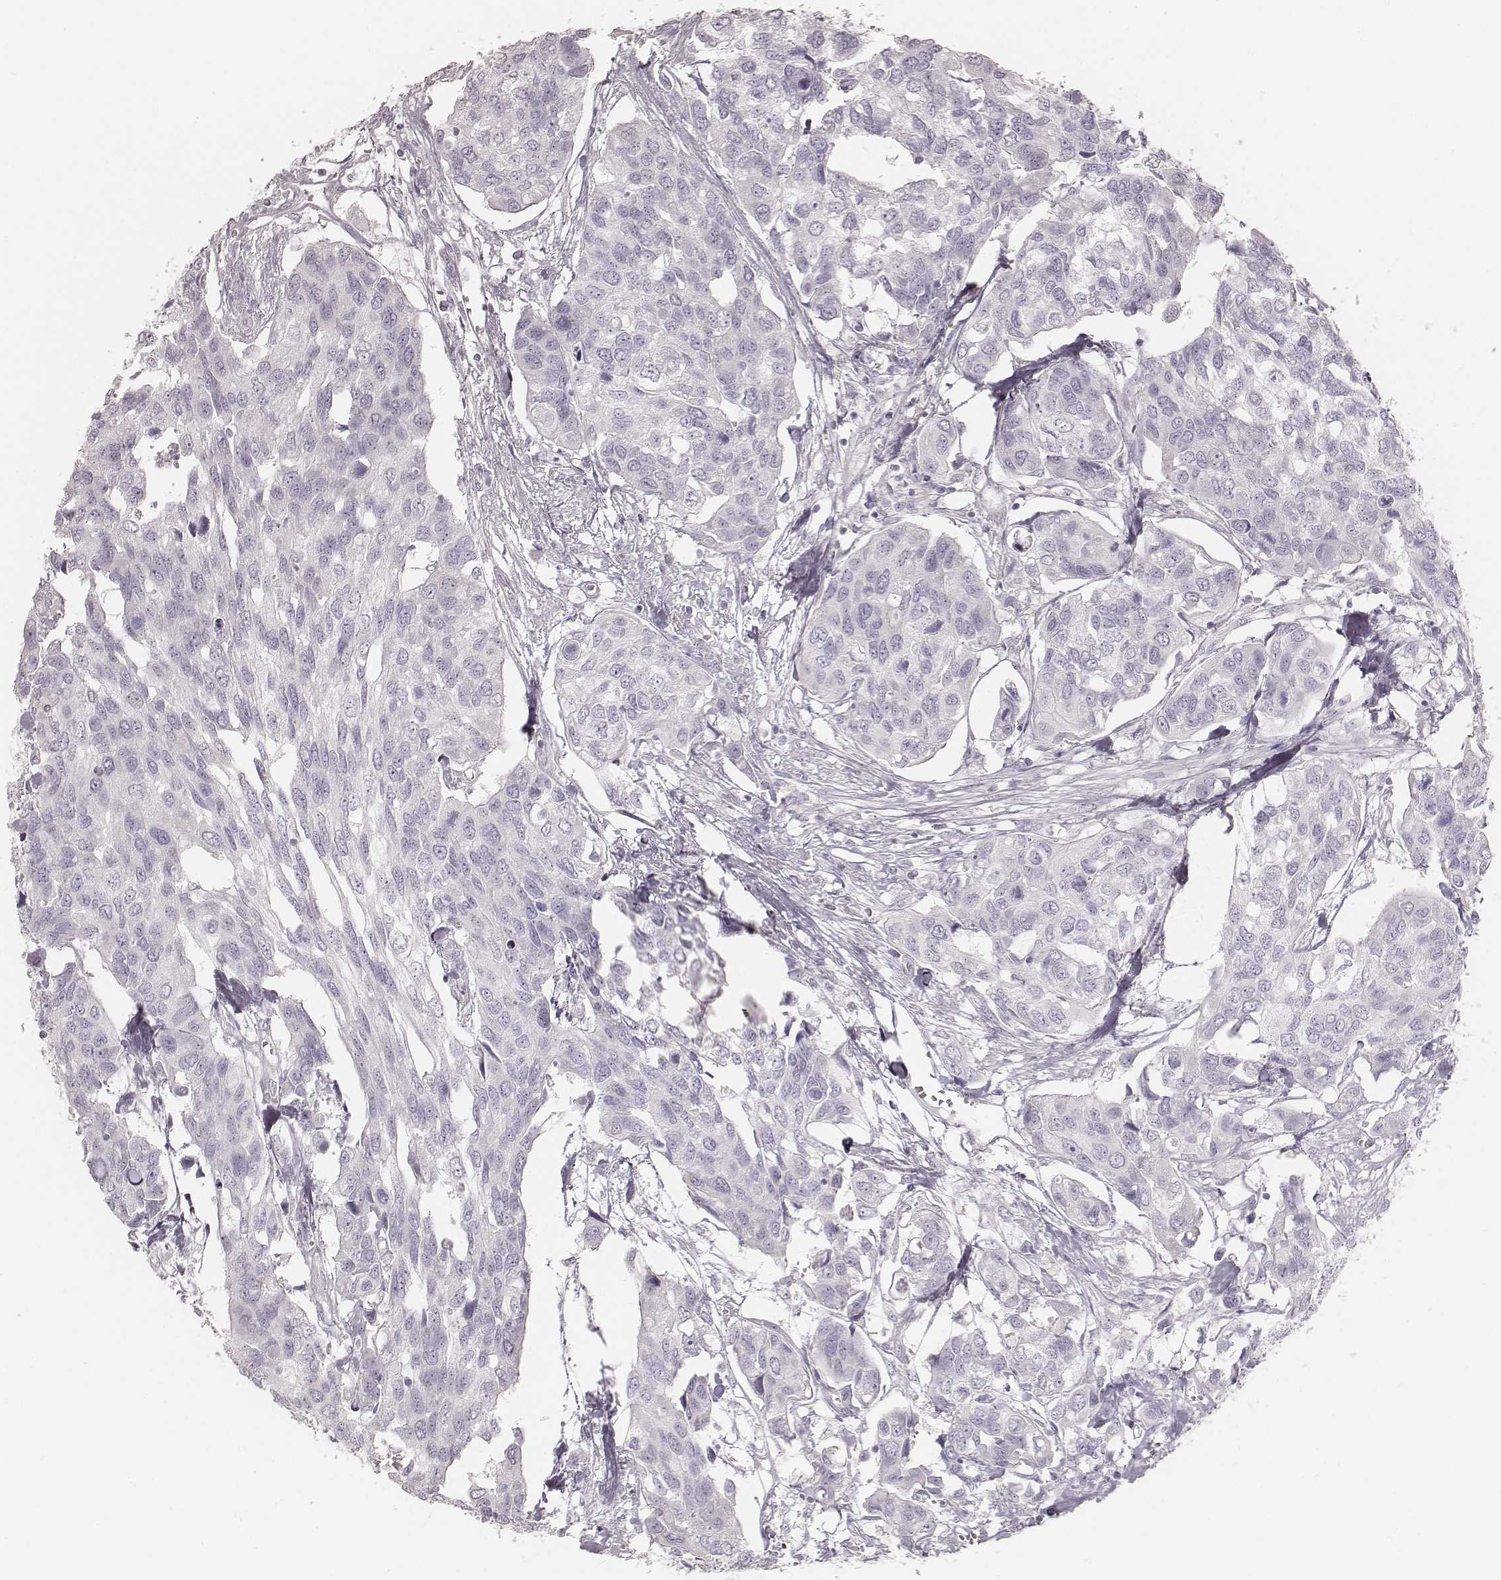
{"staining": {"intensity": "negative", "quantity": "none", "location": "none"}, "tissue": "urothelial cancer", "cell_type": "Tumor cells", "image_type": "cancer", "snomed": [{"axis": "morphology", "description": "Urothelial carcinoma, High grade"}, {"axis": "topography", "description": "Urinary bladder"}], "caption": "Immunohistochemistry photomicrograph of neoplastic tissue: high-grade urothelial carcinoma stained with DAB (3,3'-diaminobenzidine) demonstrates no significant protein positivity in tumor cells.", "gene": "KRT34", "patient": {"sex": "male", "age": 60}}